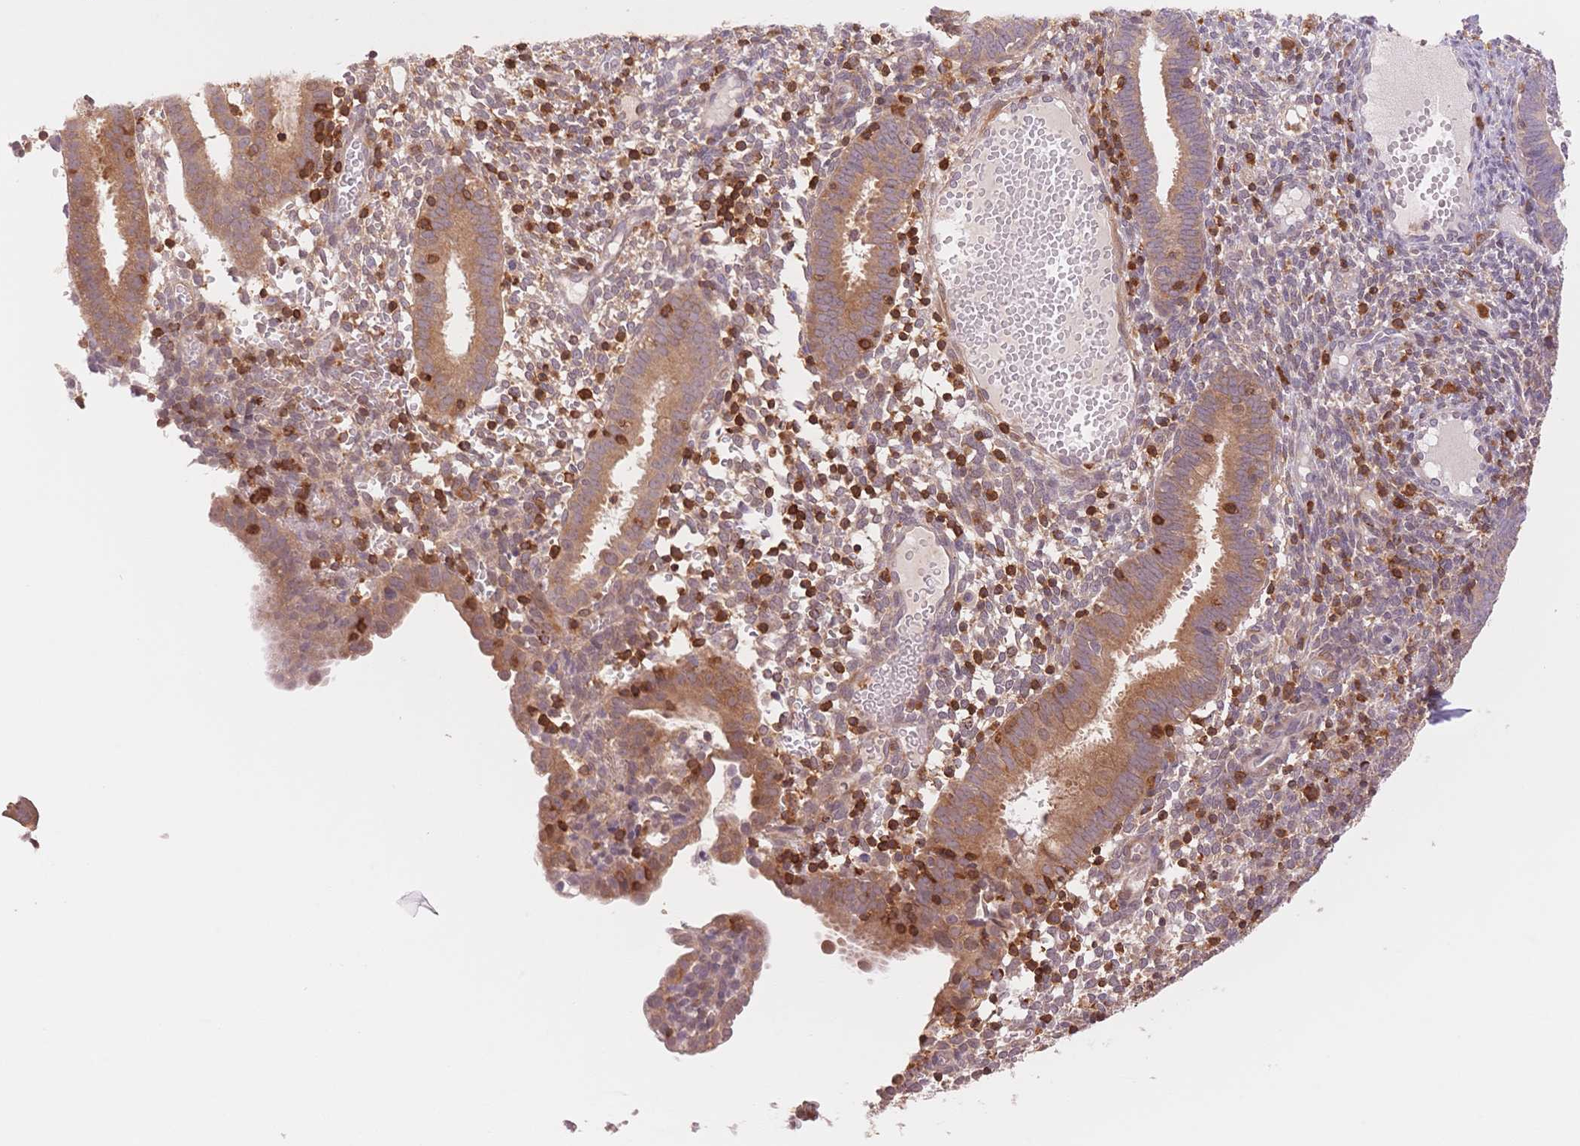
{"staining": {"intensity": "strong", "quantity": "<25%", "location": "cytoplasmic/membranous"}, "tissue": "endometrium", "cell_type": "Cells in endometrial stroma", "image_type": "normal", "snomed": [{"axis": "morphology", "description": "Normal tissue, NOS"}, {"axis": "topography", "description": "Endometrium"}], "caption": "High-power microscopy captured an immunohistochemistry (IHC) histopathology image of benign endometrium, revealing strong cytoplasmic/membranous expression in approximately <25% of cells in endometrial stroma.", "gene": "STK39", "patient": {"sex": "female", "age": 41}}